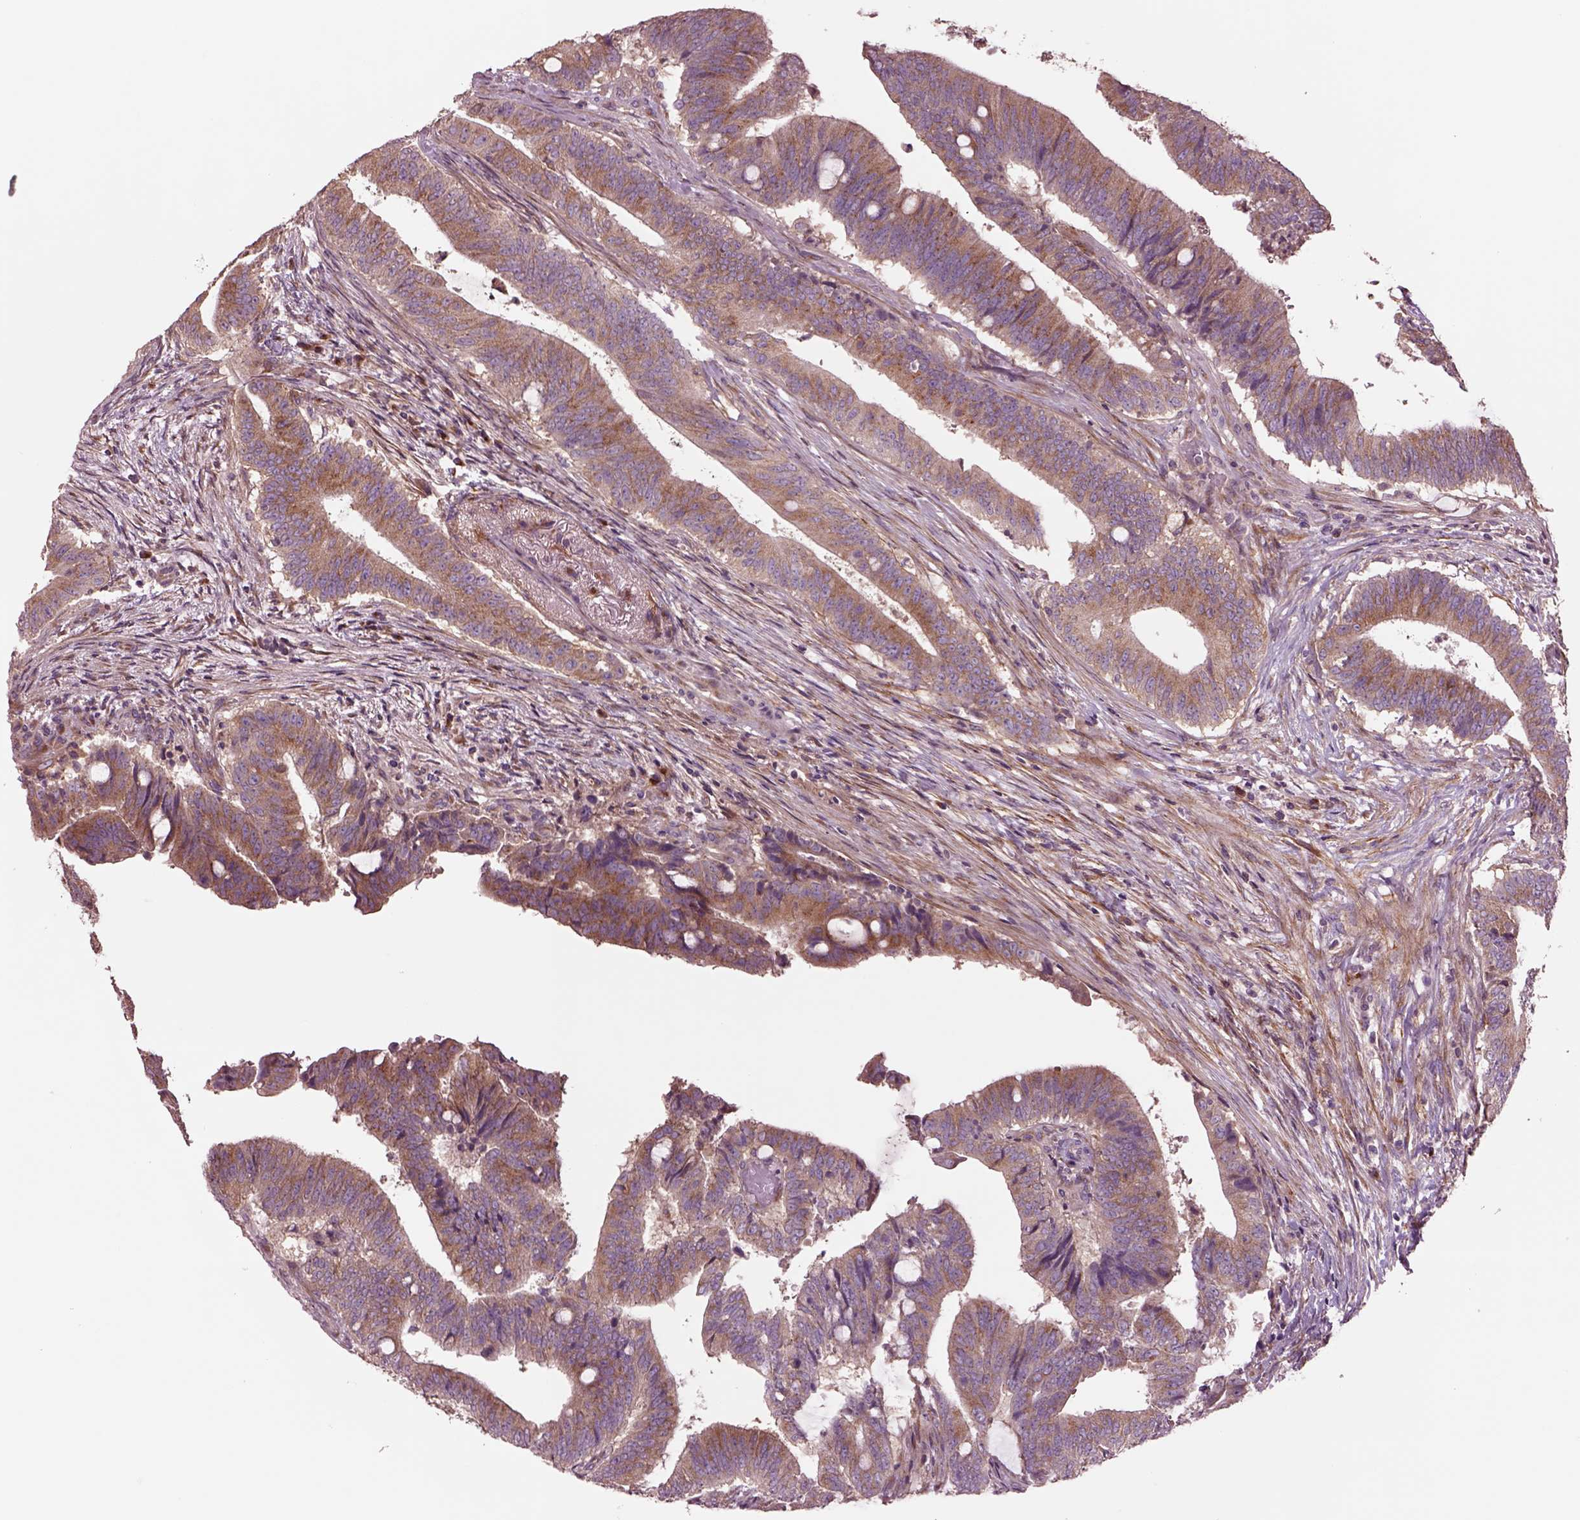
{"staining": {"intensity": "moderate", "quantity": ">75%", "location": "cytoplasmic/membranous"}, "tissue": "colorectal cancer", "cell_type": "Tumor cells", "image_type": "cancer", "snomed": [{"axis": "morphology", "description": "Adenocarcinoma, NOS"}, {"axis": "topography", "description": "Colon"}], "caption": "Moderate cytoplasmic/membranous positivity for a protein is identified in approximately >75% of tumor cells of adenocarcinoma (colorectal) using immunohistochemistry (IHC).", "gene": "SEC23A", "patient": {"sex": "female", "age": 43}}